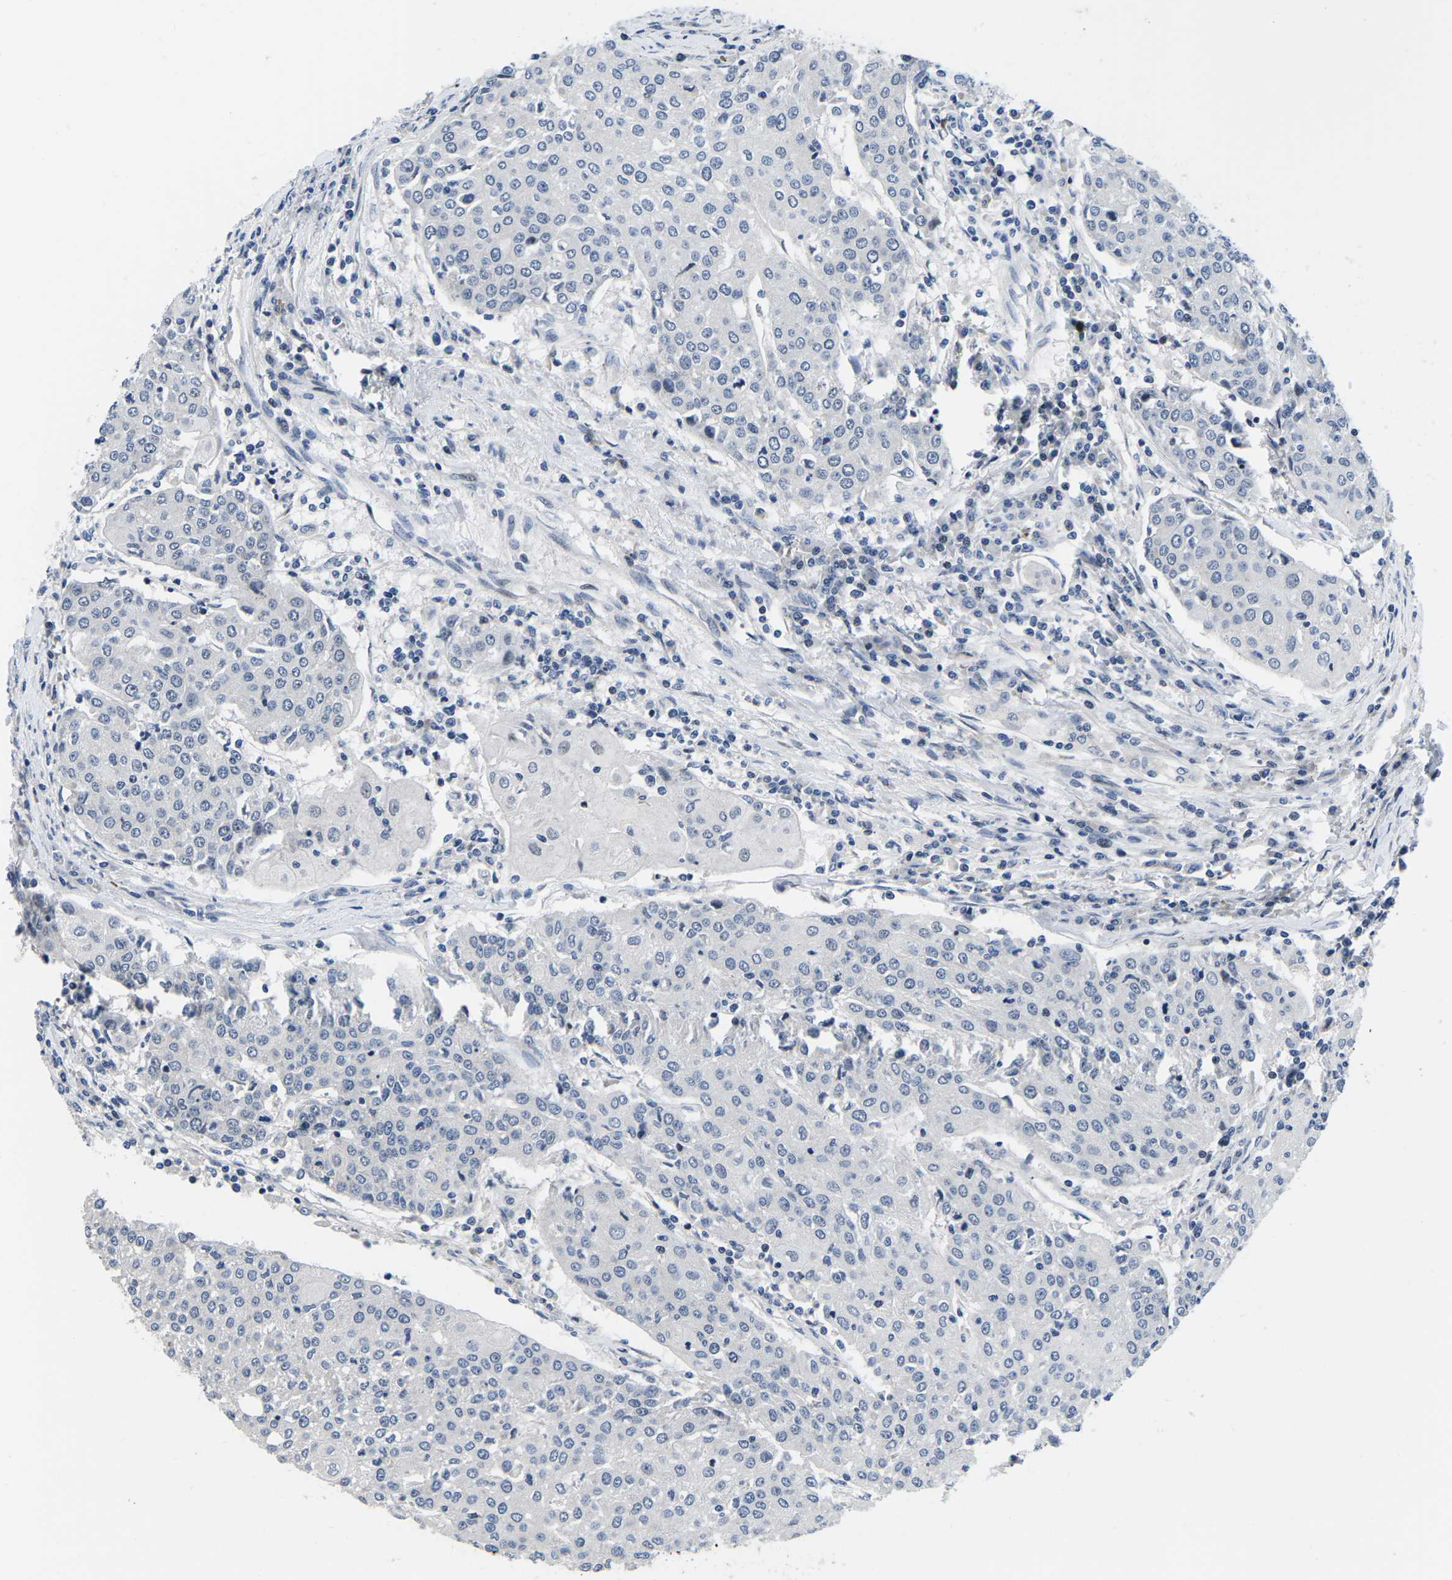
{"staining": {"intensity": "negative", "quantity": "none", "location": "none"}, "tissue": "urothelial cancer", "cell_type": "Tumor cells", "image_type": "cancer", "snomed": [{"axis": "morphology", "description": "Urothelial carcinoma, High grade"}, {"axis": "topography", "description": "Urinary bladder"}], "caption": "Tumor cells are negative for brown protein staining in urothelial cancer. The staining is performed using DAB brown chromogen with nuclei counter-stained in using hematoxylin.", "gene": "CDC73", "patient": {"sex": "female", "age": 85}}